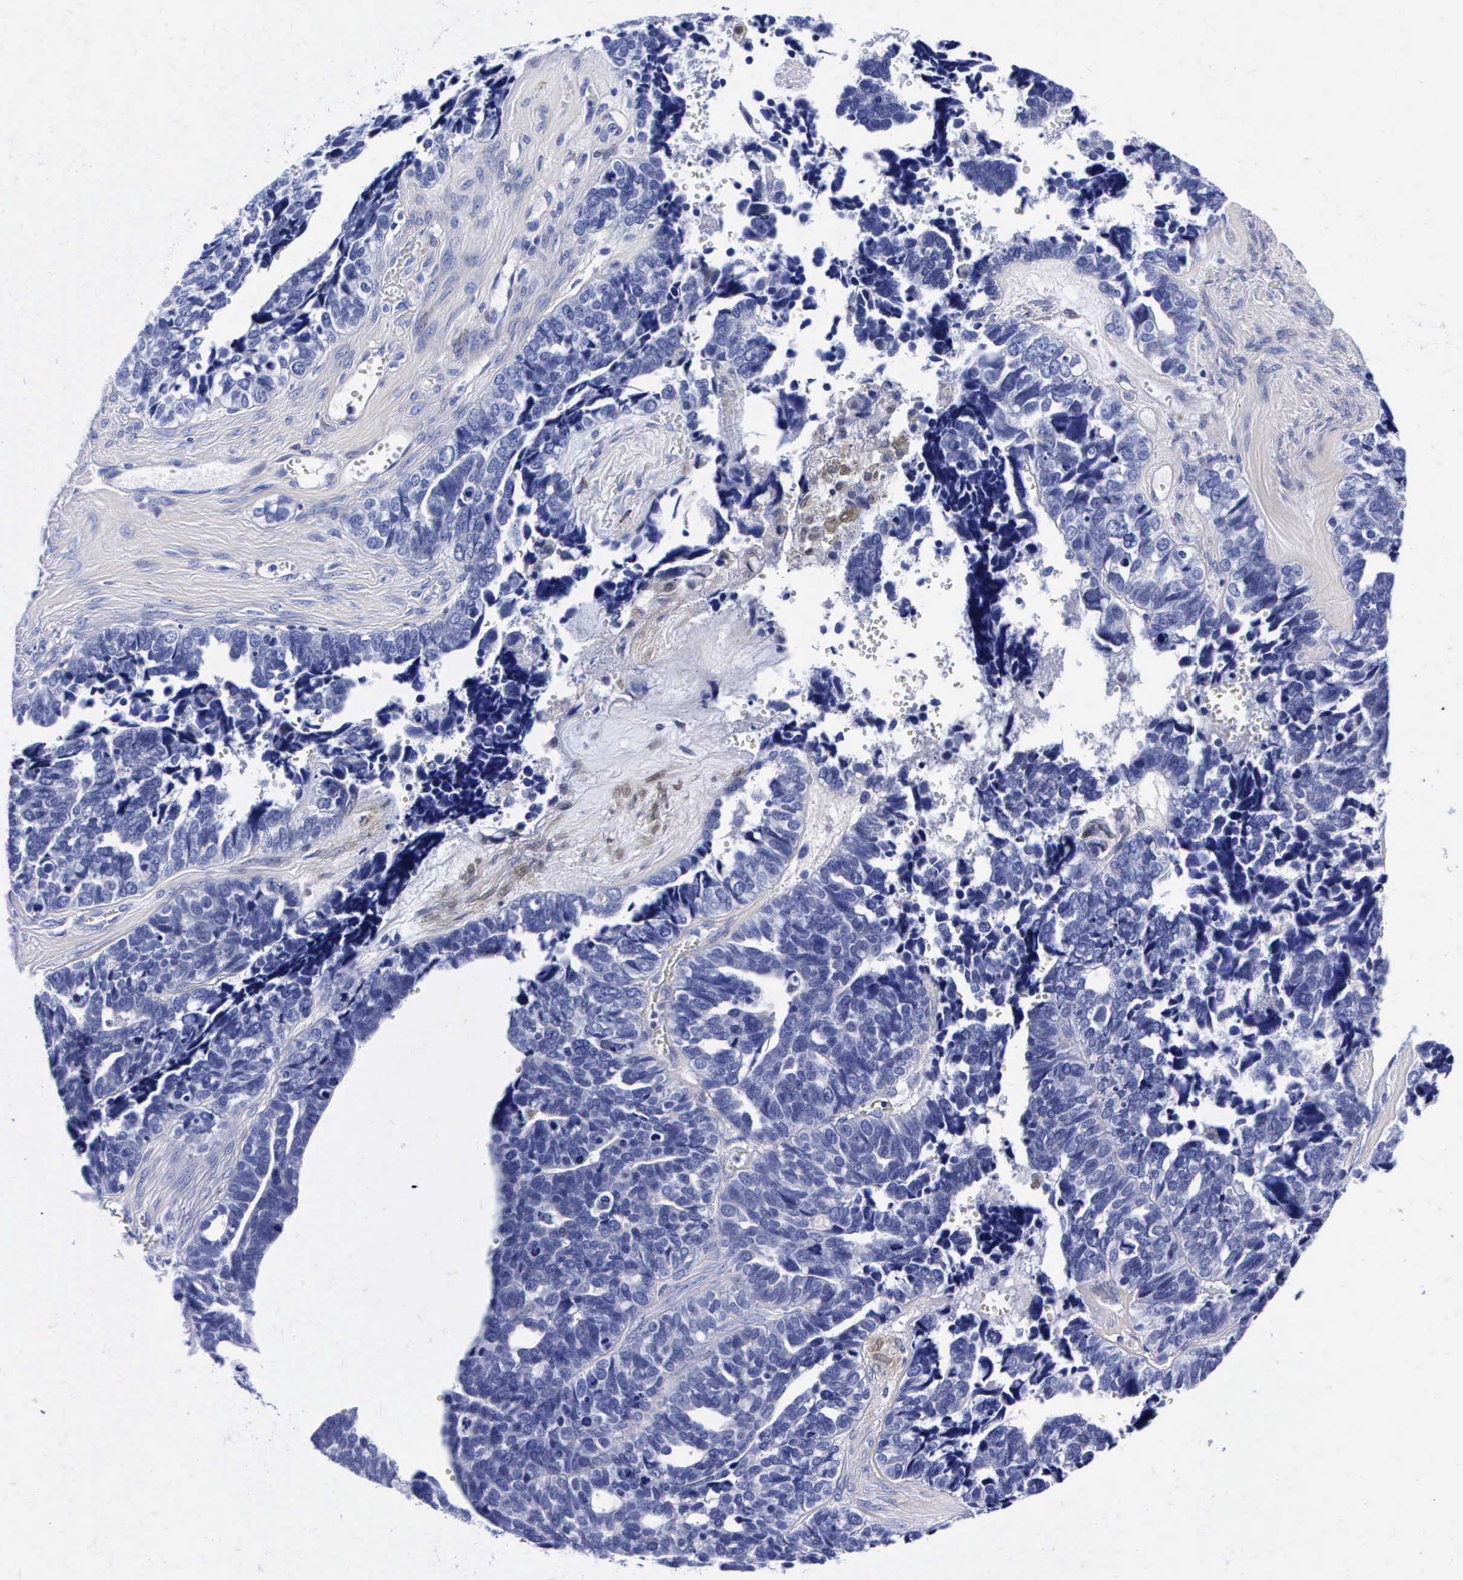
{"staining": {"intensity": "negative", "quantity": "none", "location": "none"}, "tissue": "ovarian cancer", "cell_type": "Tumor cells", "image_type": "cancer", "snomed": [{"axis": "morphology", "description": "Cystadenocarcinoma, serous, NOS"}, {"axis": "topography", "description": "Ovary"}], "caption": "Ovarian cancer (serous cystadenocarcinoma) stained for a protein using IHC reveals no positivity tumor cells.", "gene": "ENO2", "patient": {"sex": "female", "age": 77}}